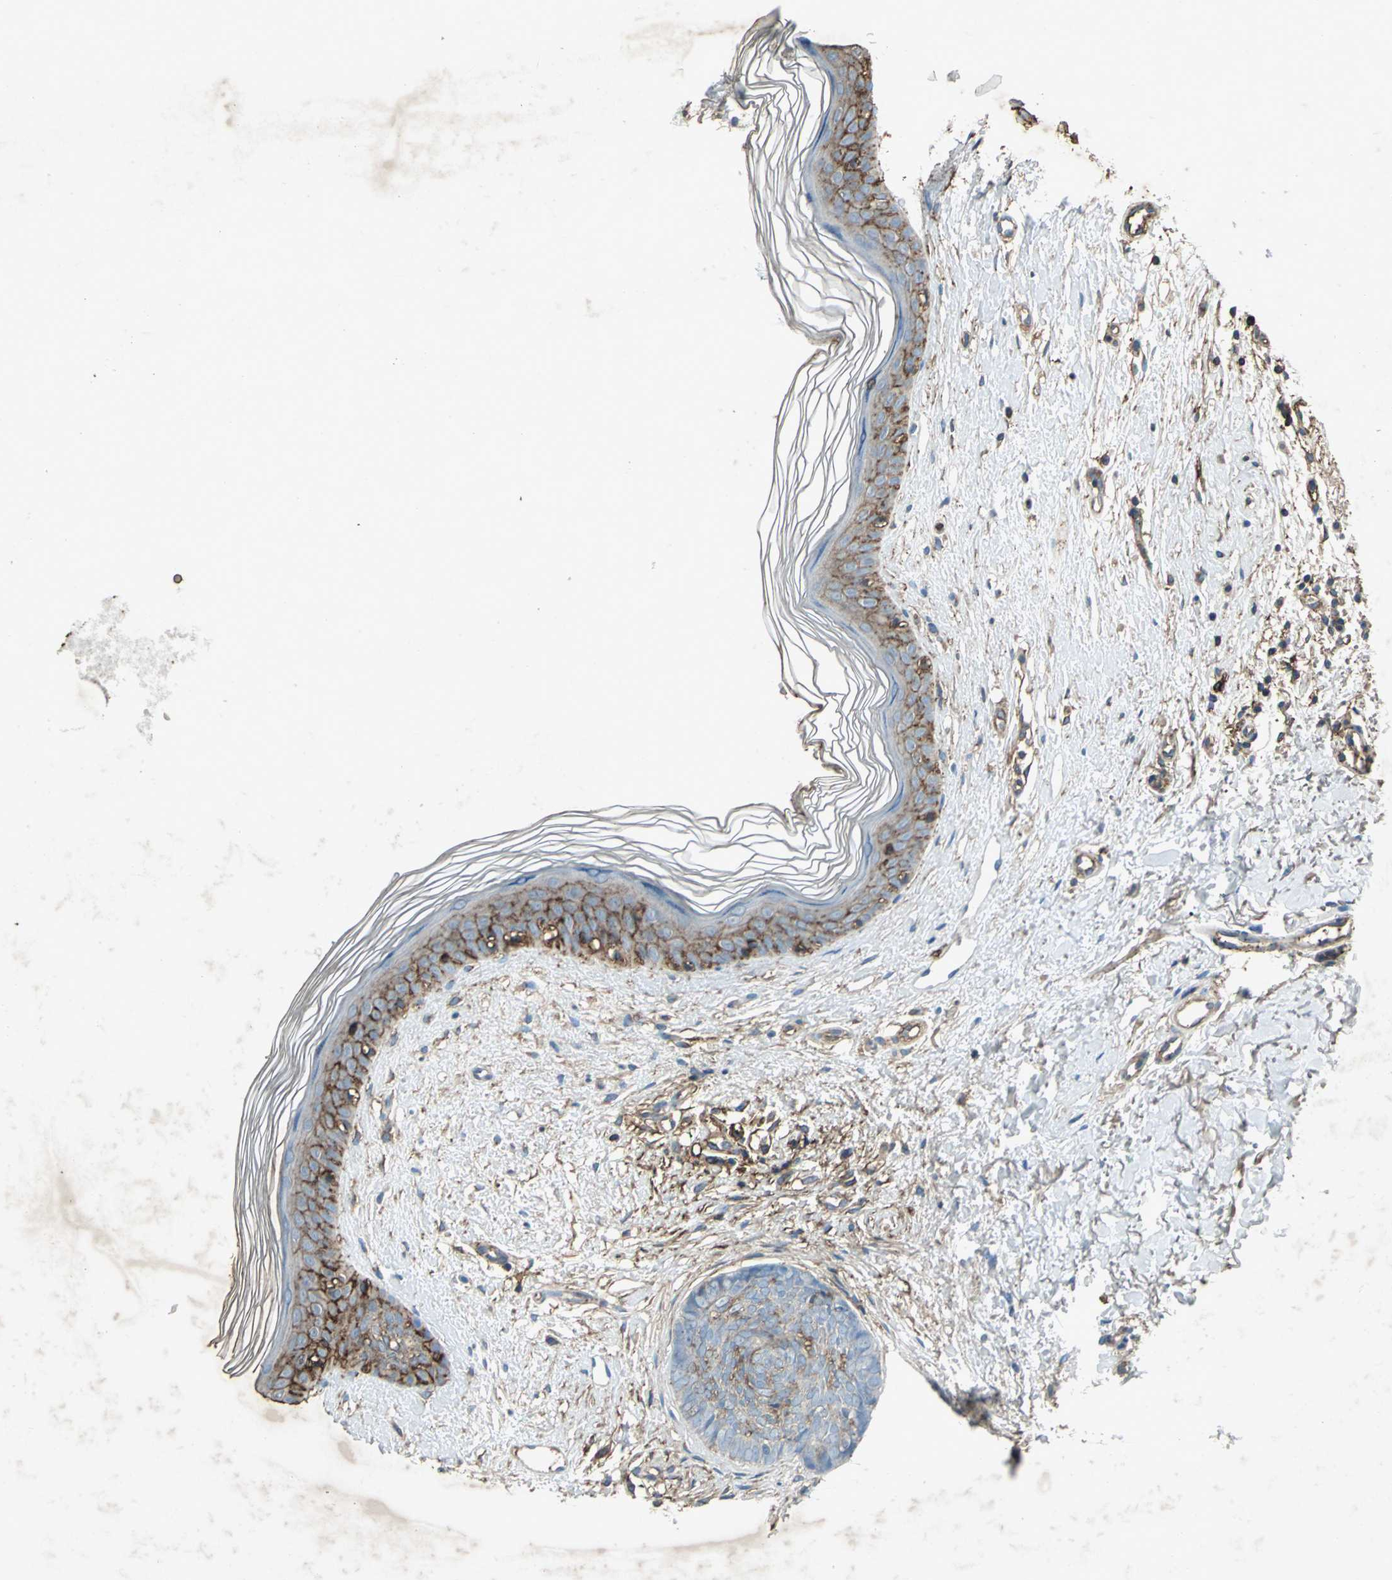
{"staining": {"intensity": "moderate", "quantity": "25%-75%", "location": "cytoplasmic/membranous"}, "tissue": "skin cancer", "cell_type": "Tumor cells", "image_type": "cancer", "snomed": [{"axis": "morphology", "description": "Normal tissue, NOS"}, {"axis": "morphology", "description": "Basal cell carcinoma"}, {"axis": "topography", "description": "Skin"}], "caption": "About 25%-75% of tumor cells in basal cell carcinoma (skin) demonstrate moderate cytoplasmic/membranous protein expression as visualized by brown immunohistochemical staining.", "gene": "CCR6", "patient": {"sex": "female", "age": 61}}